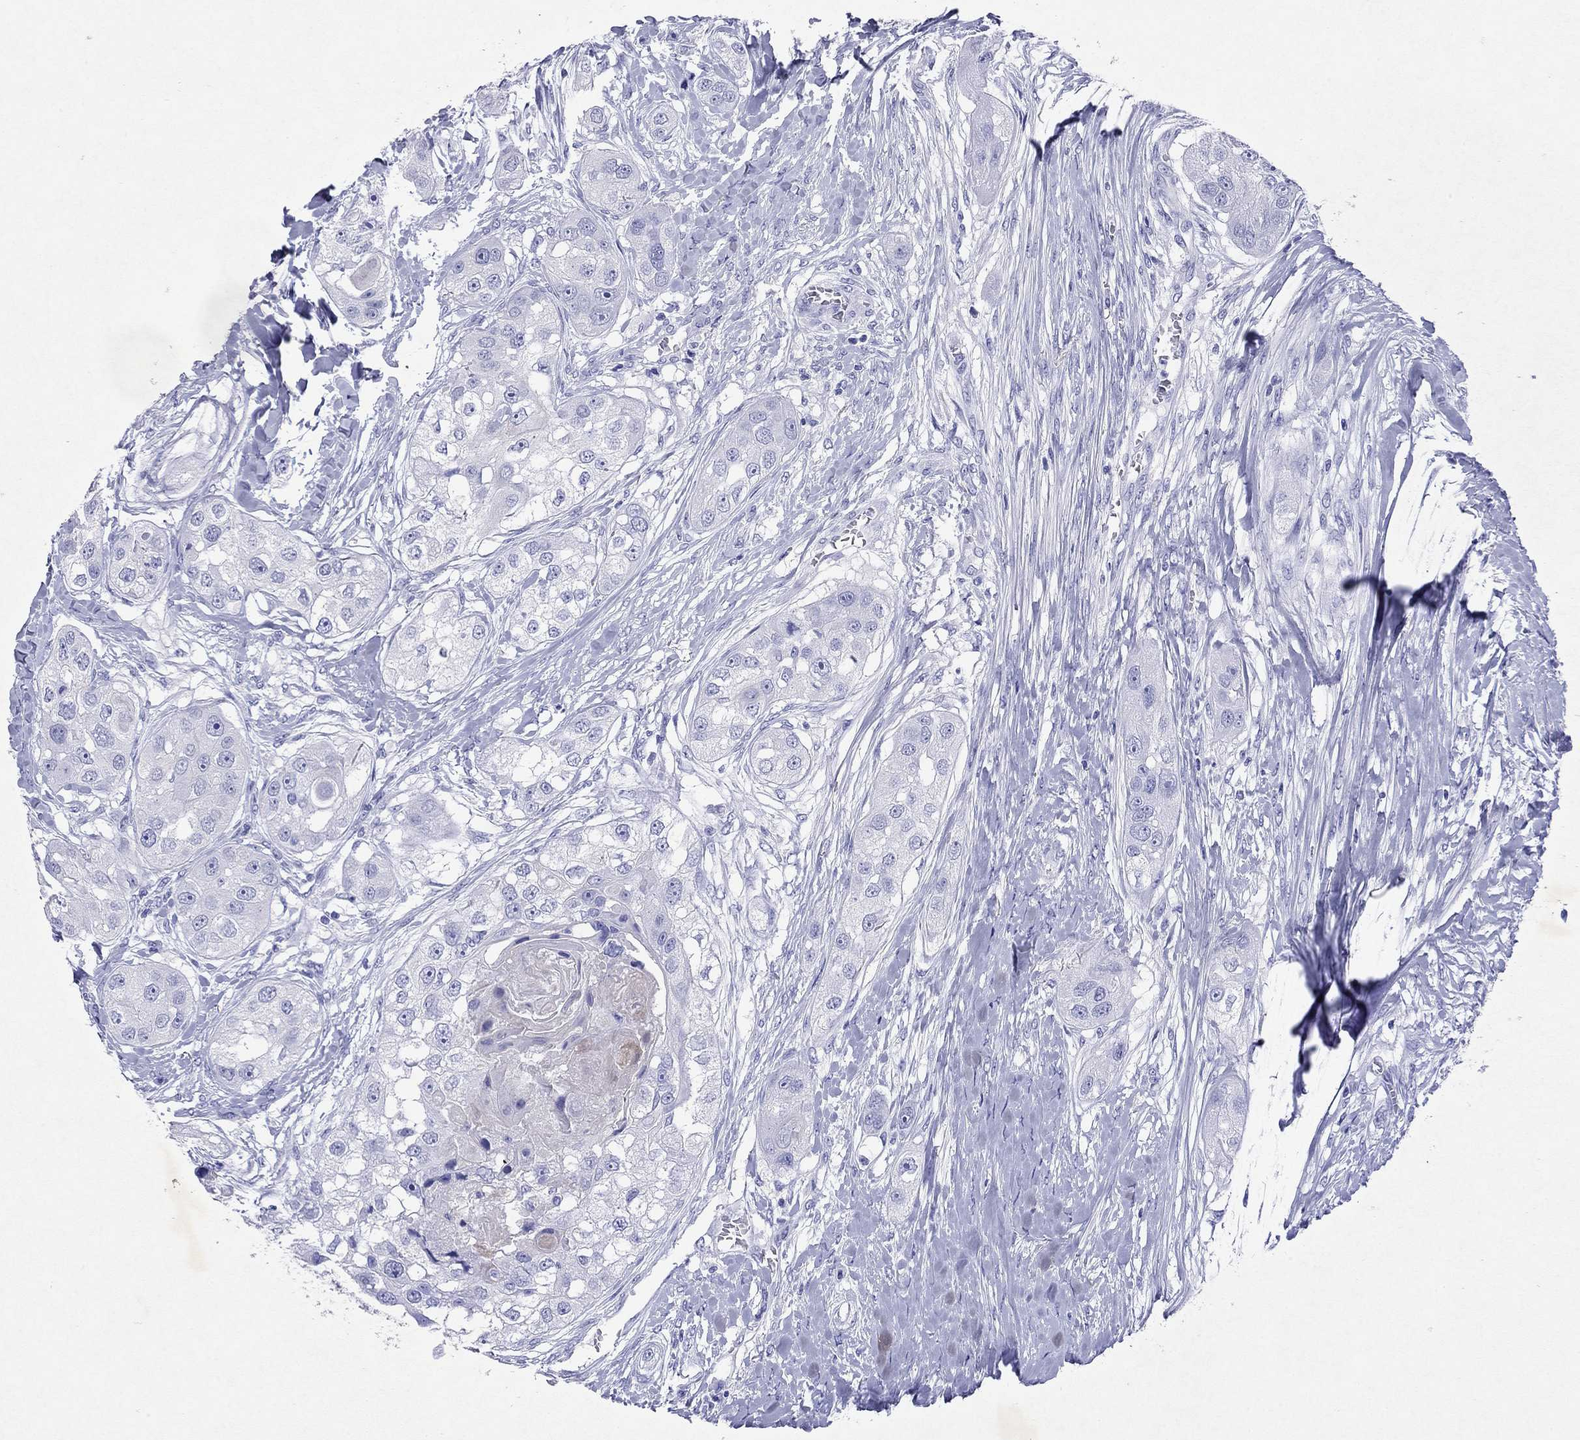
{"staining": {"intensity": "negative", "quantity": "none", "location": "none"}, "tissue": "head and neck cancer", "cell_type": "Tumor cells", "image_type": "cancer", "snomed": [{"axis": "morphology", "description": "Normal tissue, NOS"}, {"axis": "morphology", "description": "Squamous cell carcinoma, NOS"}, {"axis": "topography", "description": "Skeletal muscle"}, {"axis": "topography", "description": "Head-Neck"}], "caption": "Immunohistochemical staining of squamous cell carcinoma (head and neck) demonstrates no significant positivity in tumor cells.", "gene": "ARMC12", "patient": {"sex": "male", "age": 51}}